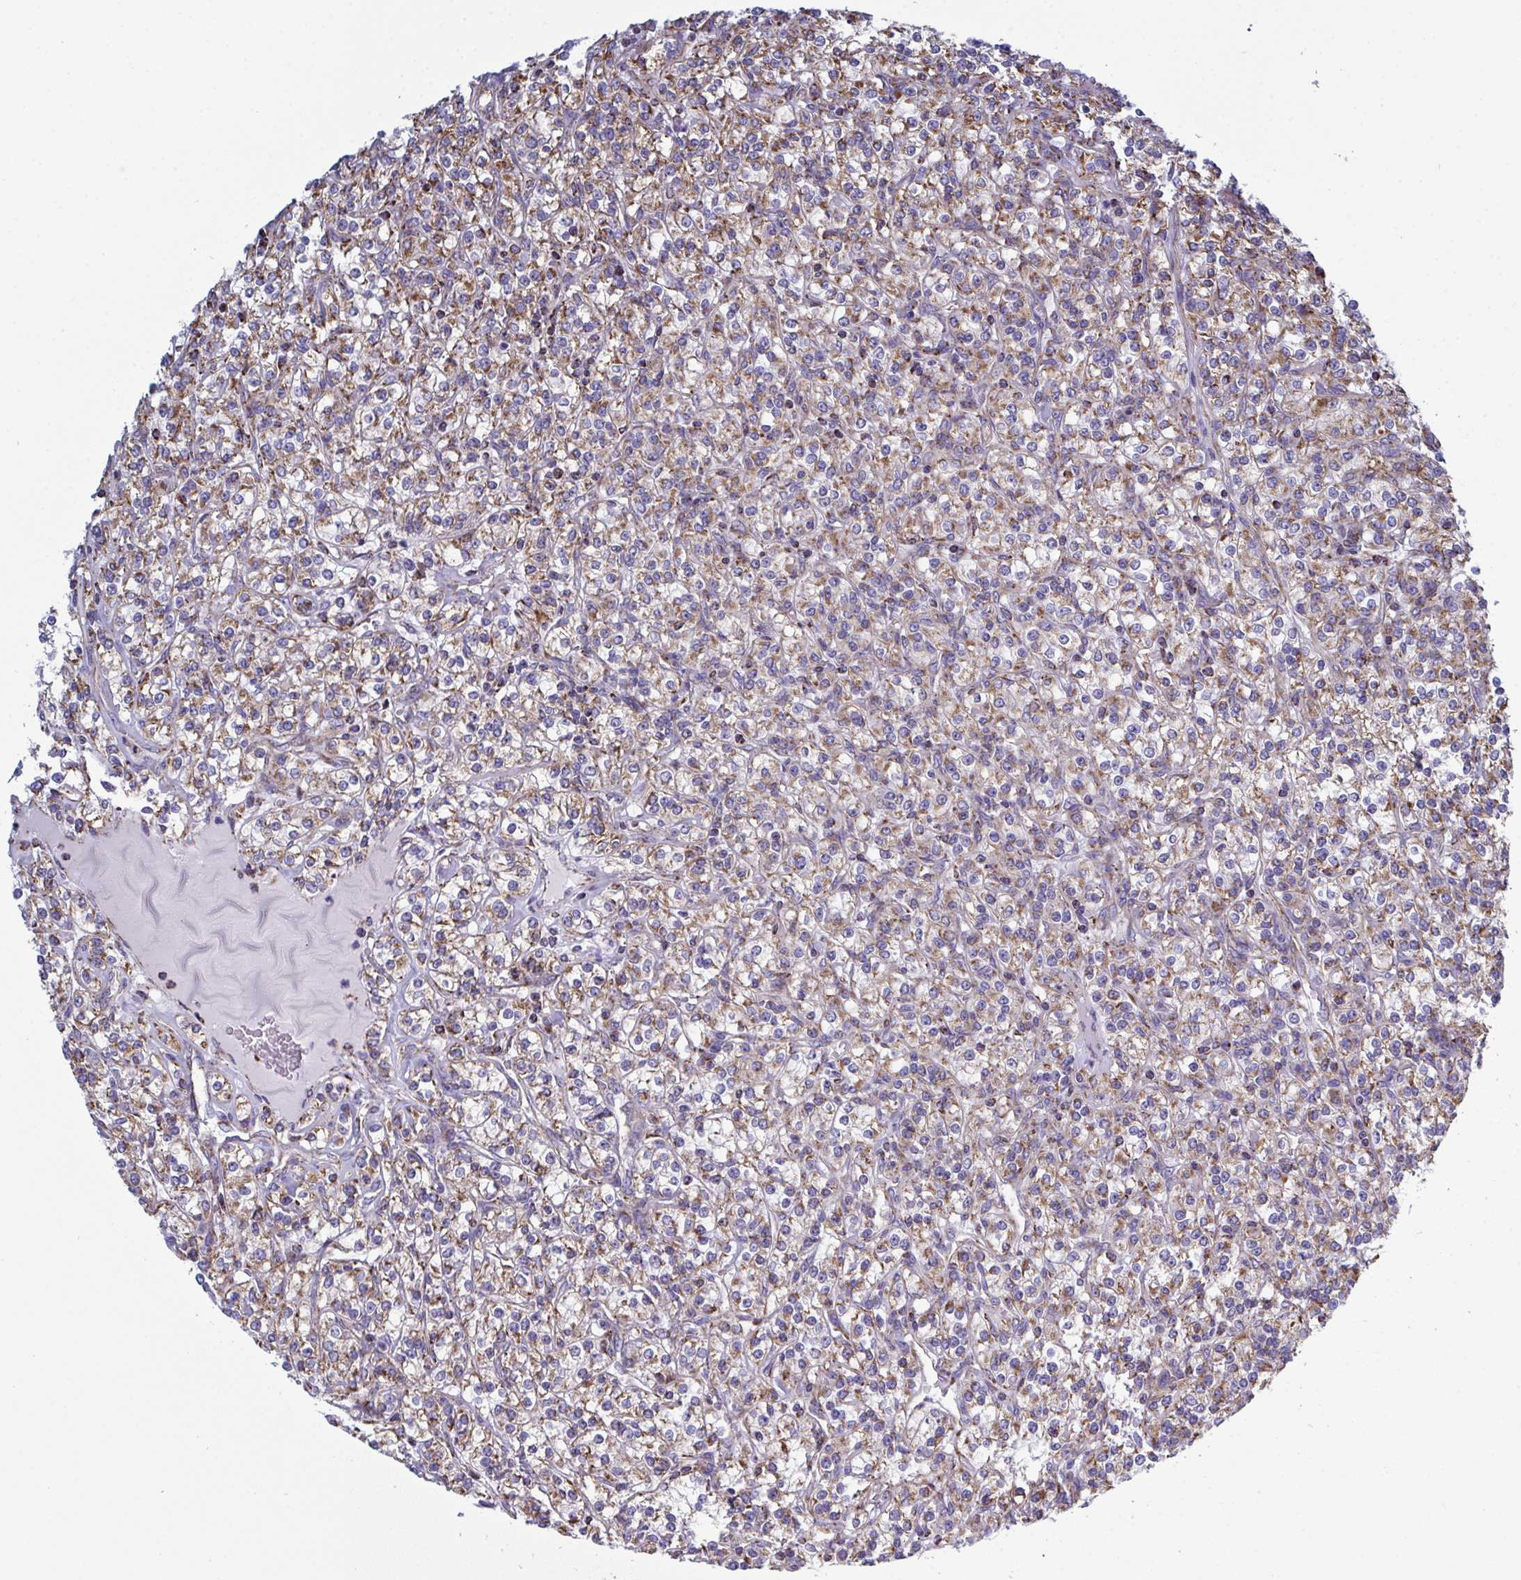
{"staining": {"intensity": "moderate", "quantity": ">75%", "location": "cytoplasmic/membranous"}, "tissue": "renal cancer", "cell_type": "Tumor cells", "image_type": "cancer", "snomed": [{"axis": "morphology", "description": "Adenocarcinoma, NOS"}, {"axis": "topography", "description": "Kidney"}], "caption": "Human renal cancer stained with a protein marker reveals moderate staining in tumor cells.", "gene": "CSDE1", "patient": {"sex": "male", "age": 77}}